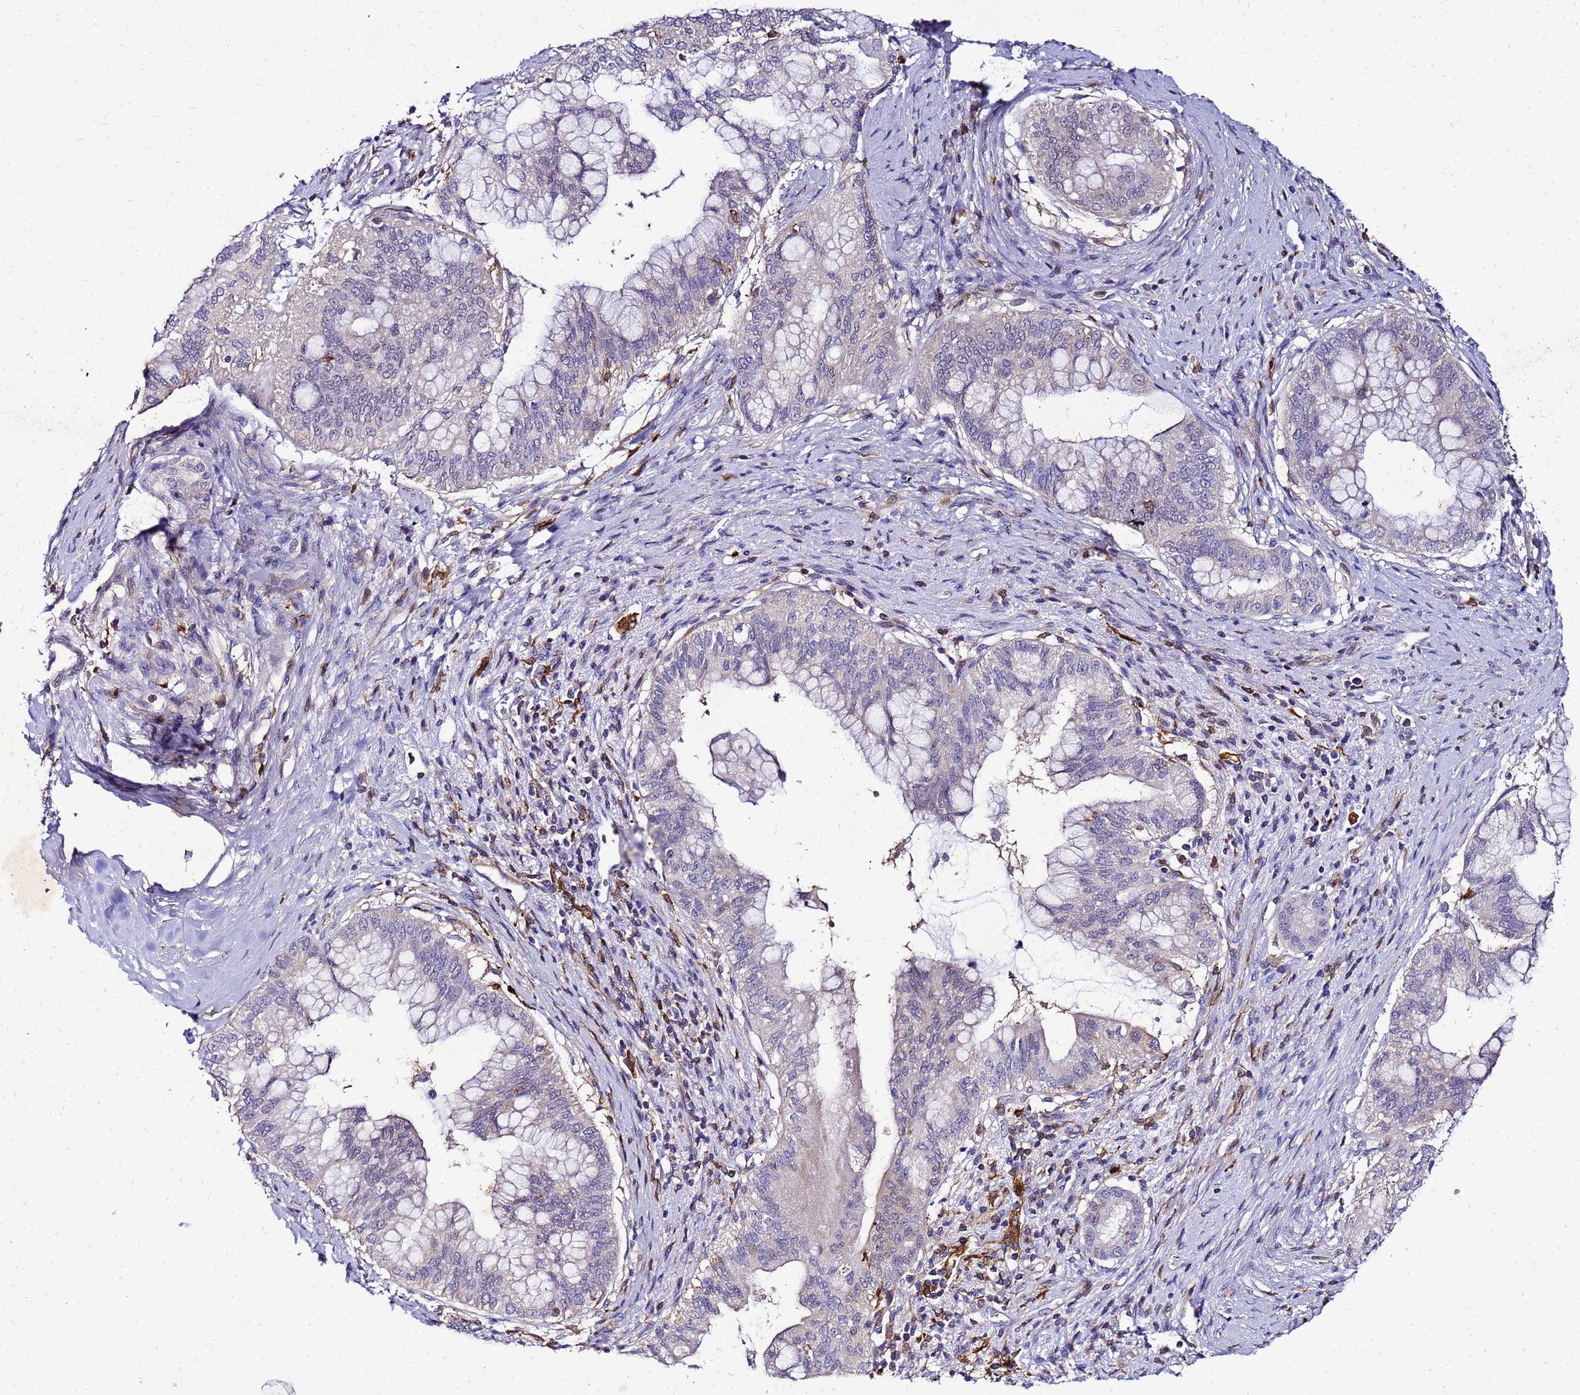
{"staining": {"intensity": "negative", "quantity": "none", "location": "none"}, "tissue": "pancreatic cancer", "cell_type": "Tumor cells", "image_type": "cancer", "snomed": [{"axis": "morphology", "description": "Adenocarcinoma, NOS"}, {"axis": "topography", "description": "Pancreas"}], "caption": "A photomicrograph of pancreatic cancer stained for a protein reveals no brown staining in tumor cells.", "gene": "DBNDD2", "patient": {"sex": "male", "age": 46}}